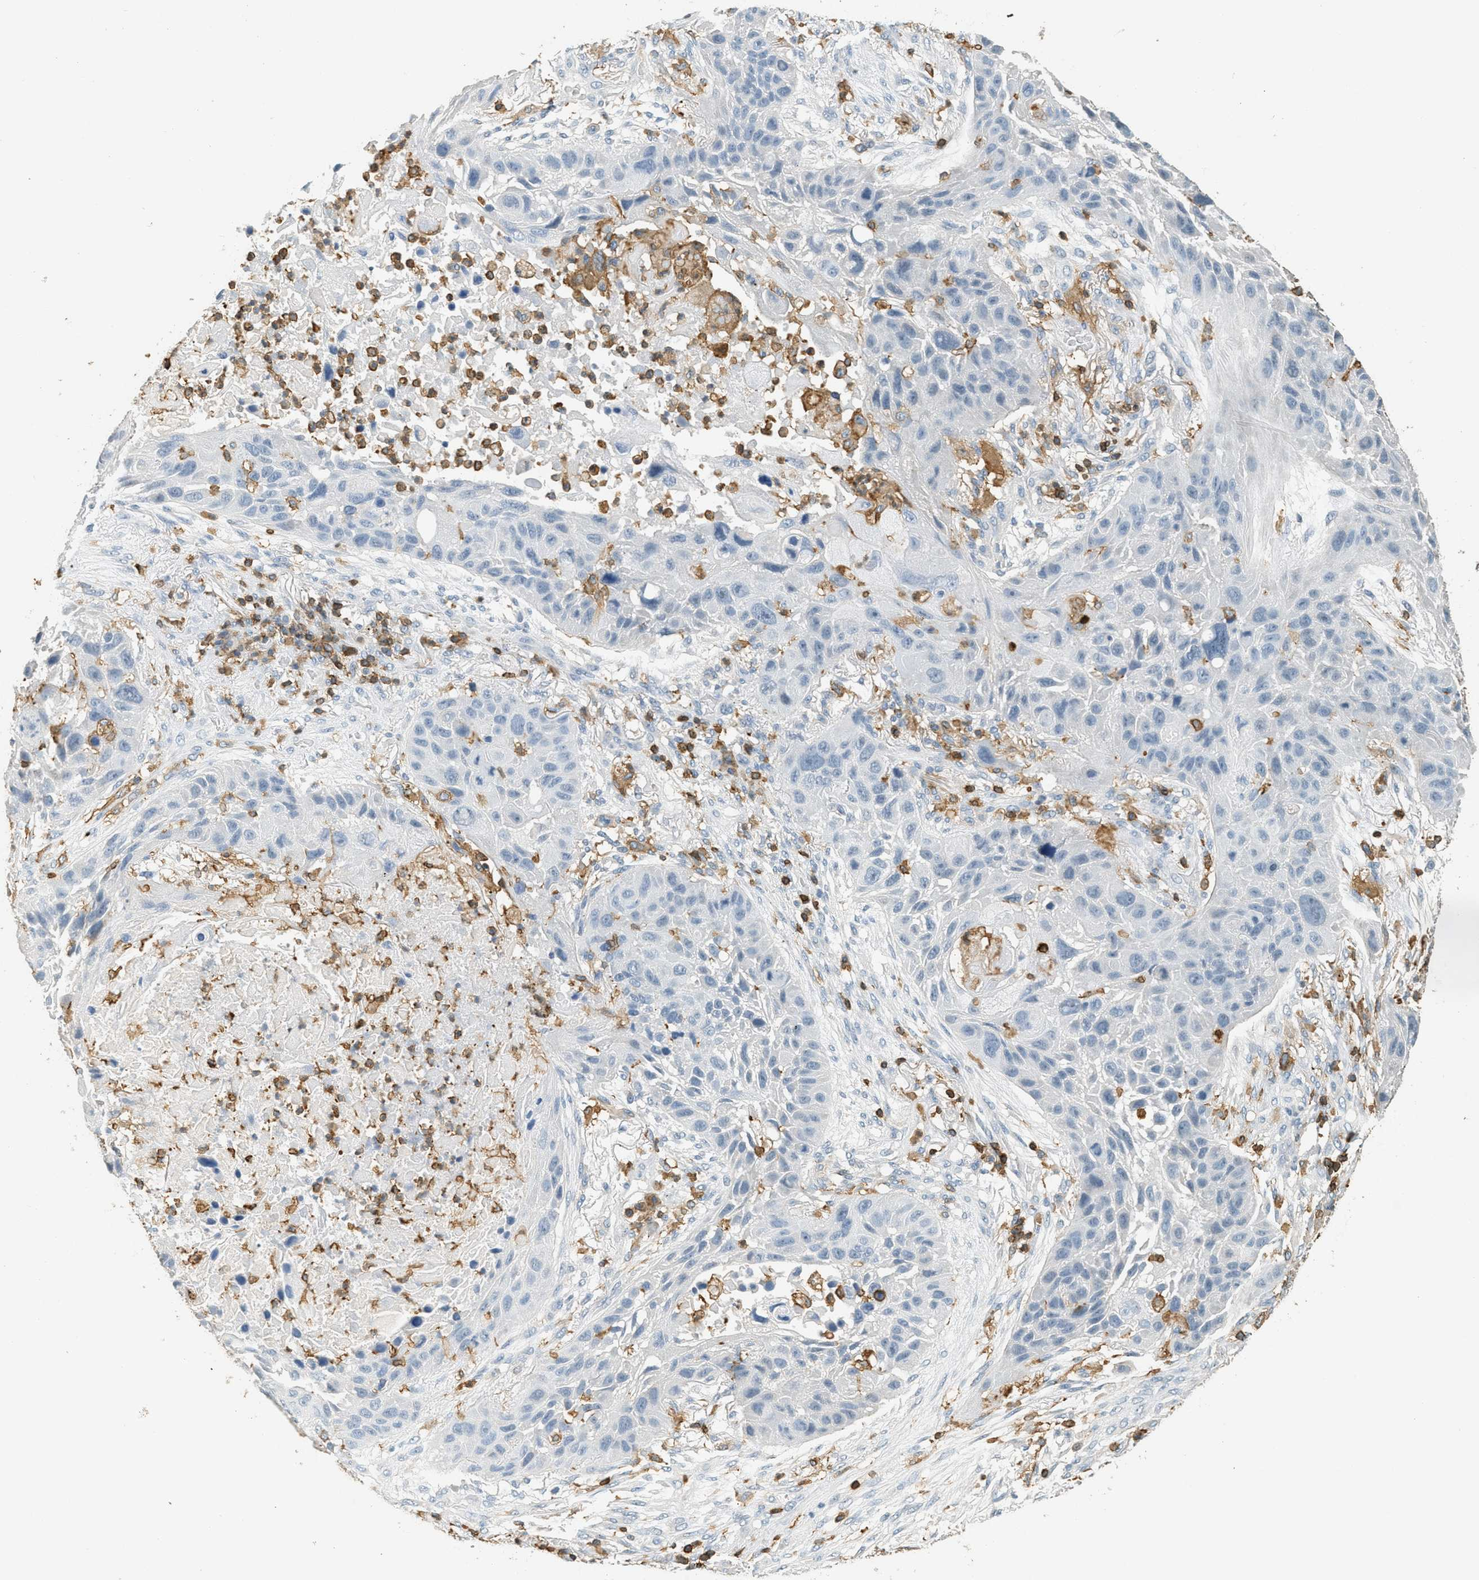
{"staining": {"intensity": "negative", "quantity": "none", "location": "none"}, "tissue": "lung cancer", "cell_type": "Tumor cells", "image_type": "cancer", "snomed": [{"axis": "morphology", "description": "Squamous cell carcinoma, NOS"}, {"axis": "topography", "description": "Lung"}], "caption": "Tumor cells are negative for protein expression in human lung squamous cell carcinoma.", "gene": "LSP1", "patient": {"sex": "male", "age": 57}}